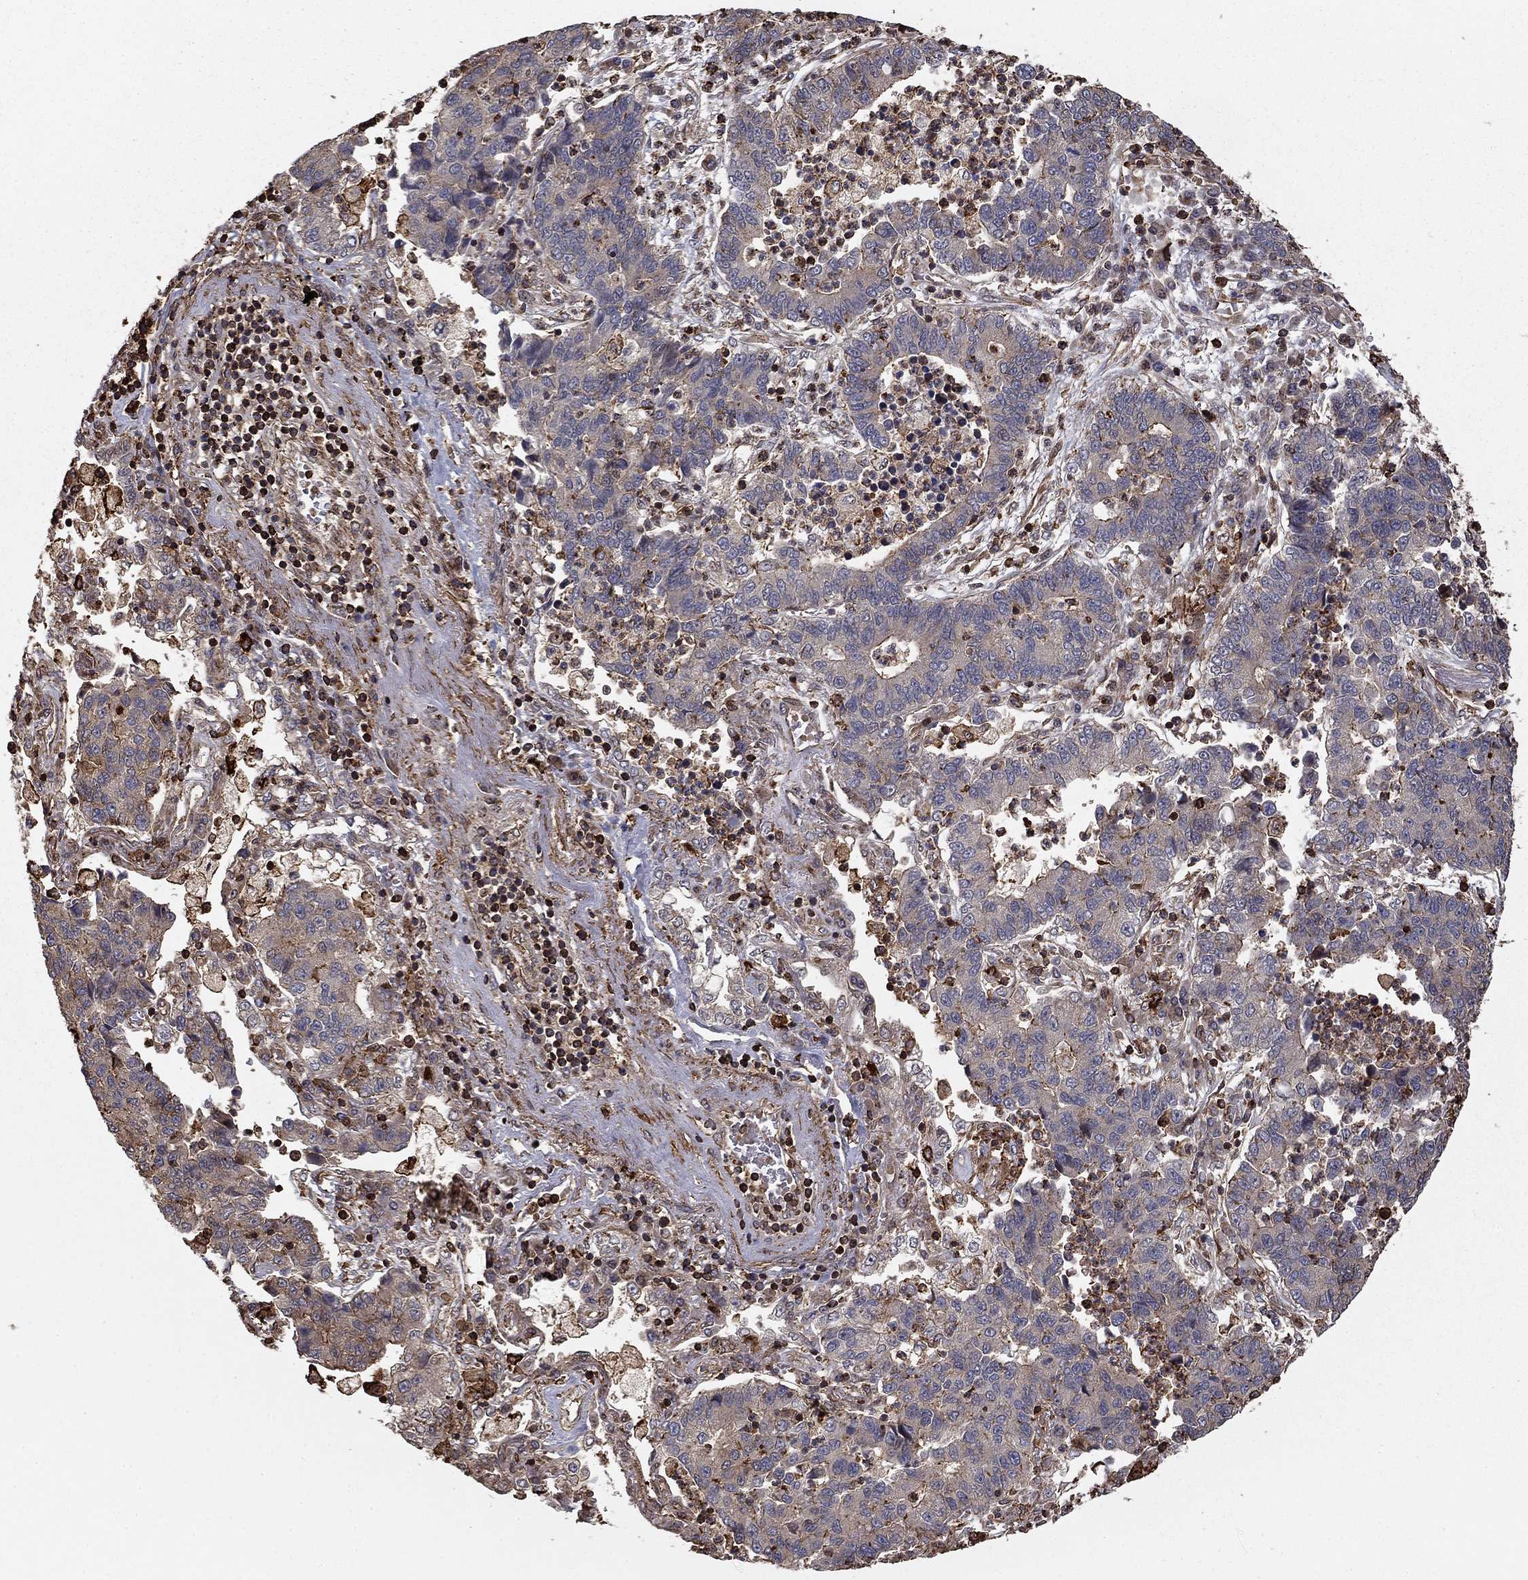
{"staining": {"intensity": "negative", "quantity": "none", "location": "none"}, "tissue": "lung cancer", "cell_type": "Tumor cells", "image_type": "cancer", "snomed": [{"axis": "morphology", "description": "Adenocarcinoma, NOS"}, {"axis": "topography", "description": "Lung"}], "caption": "Tumor cells show no significant staining in lung cancer. (DAB (3,3'-diaminobenzidine) immunohistochemistry, high magnification).", "gene": "HABP4", "patient": {"sex": "female", "age": 57}}